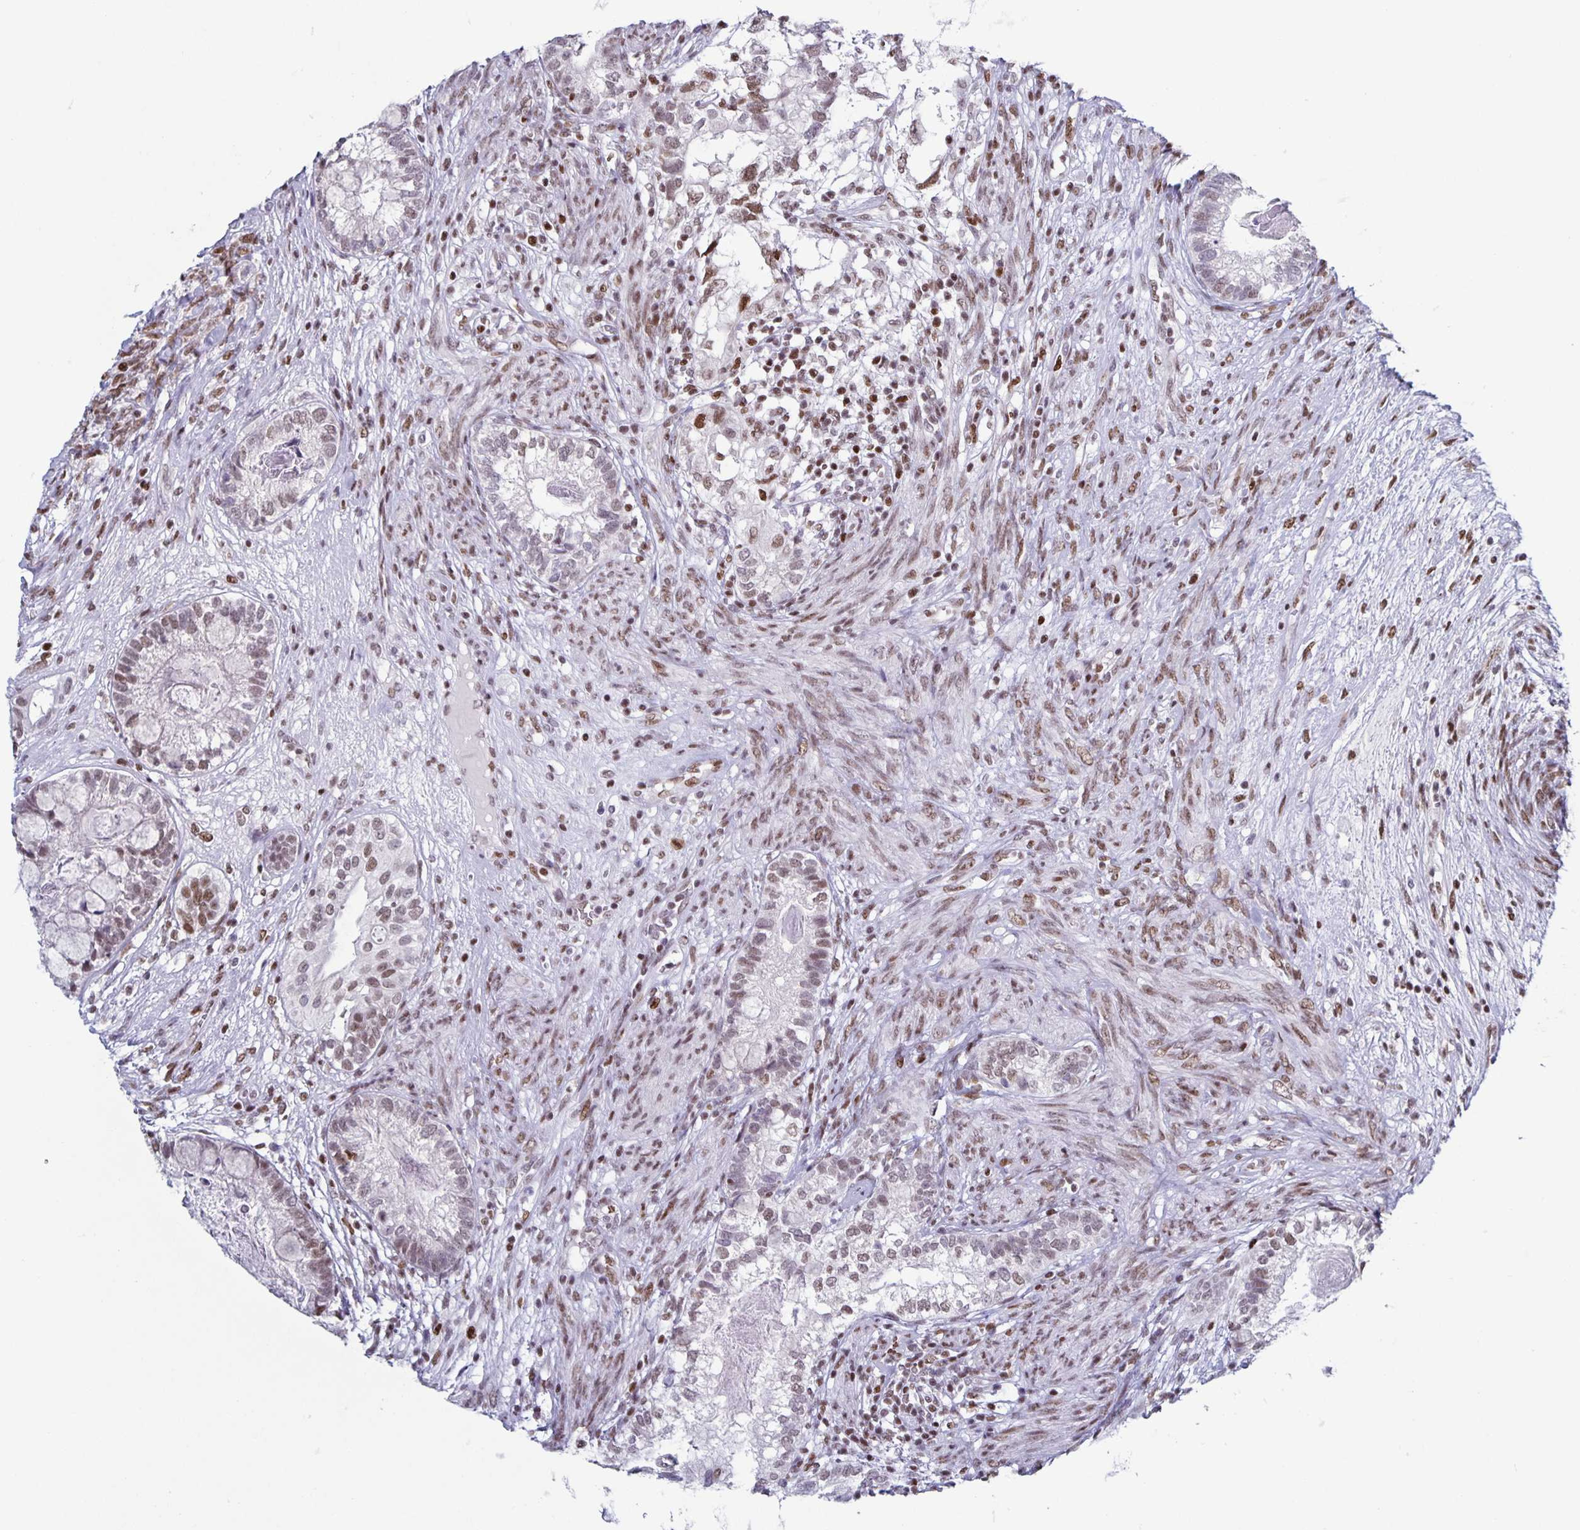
{"staining": {"intensity": "weak", "quantity": ">75%", "location": "nuclear"}, "tissue": "testis cancer", "cell_type": "Tumor cells", "image_type": "cancer", "snomed": [{"axis": "morphology", "description": "Seminoma, NOS"}, {"axis": "morphology", "description": "Carcinoma, Embryonal, NOS"}, {"axis": "topography", "description": "Testis"}], "caption": "A histopathology image of testis cancer (embryonal carcinoma) stained for a protein demonstrates weak nuclear brown staining in tumor cells.", "gene": "JUND", "patient": {"sex": "male", "age": 41}}